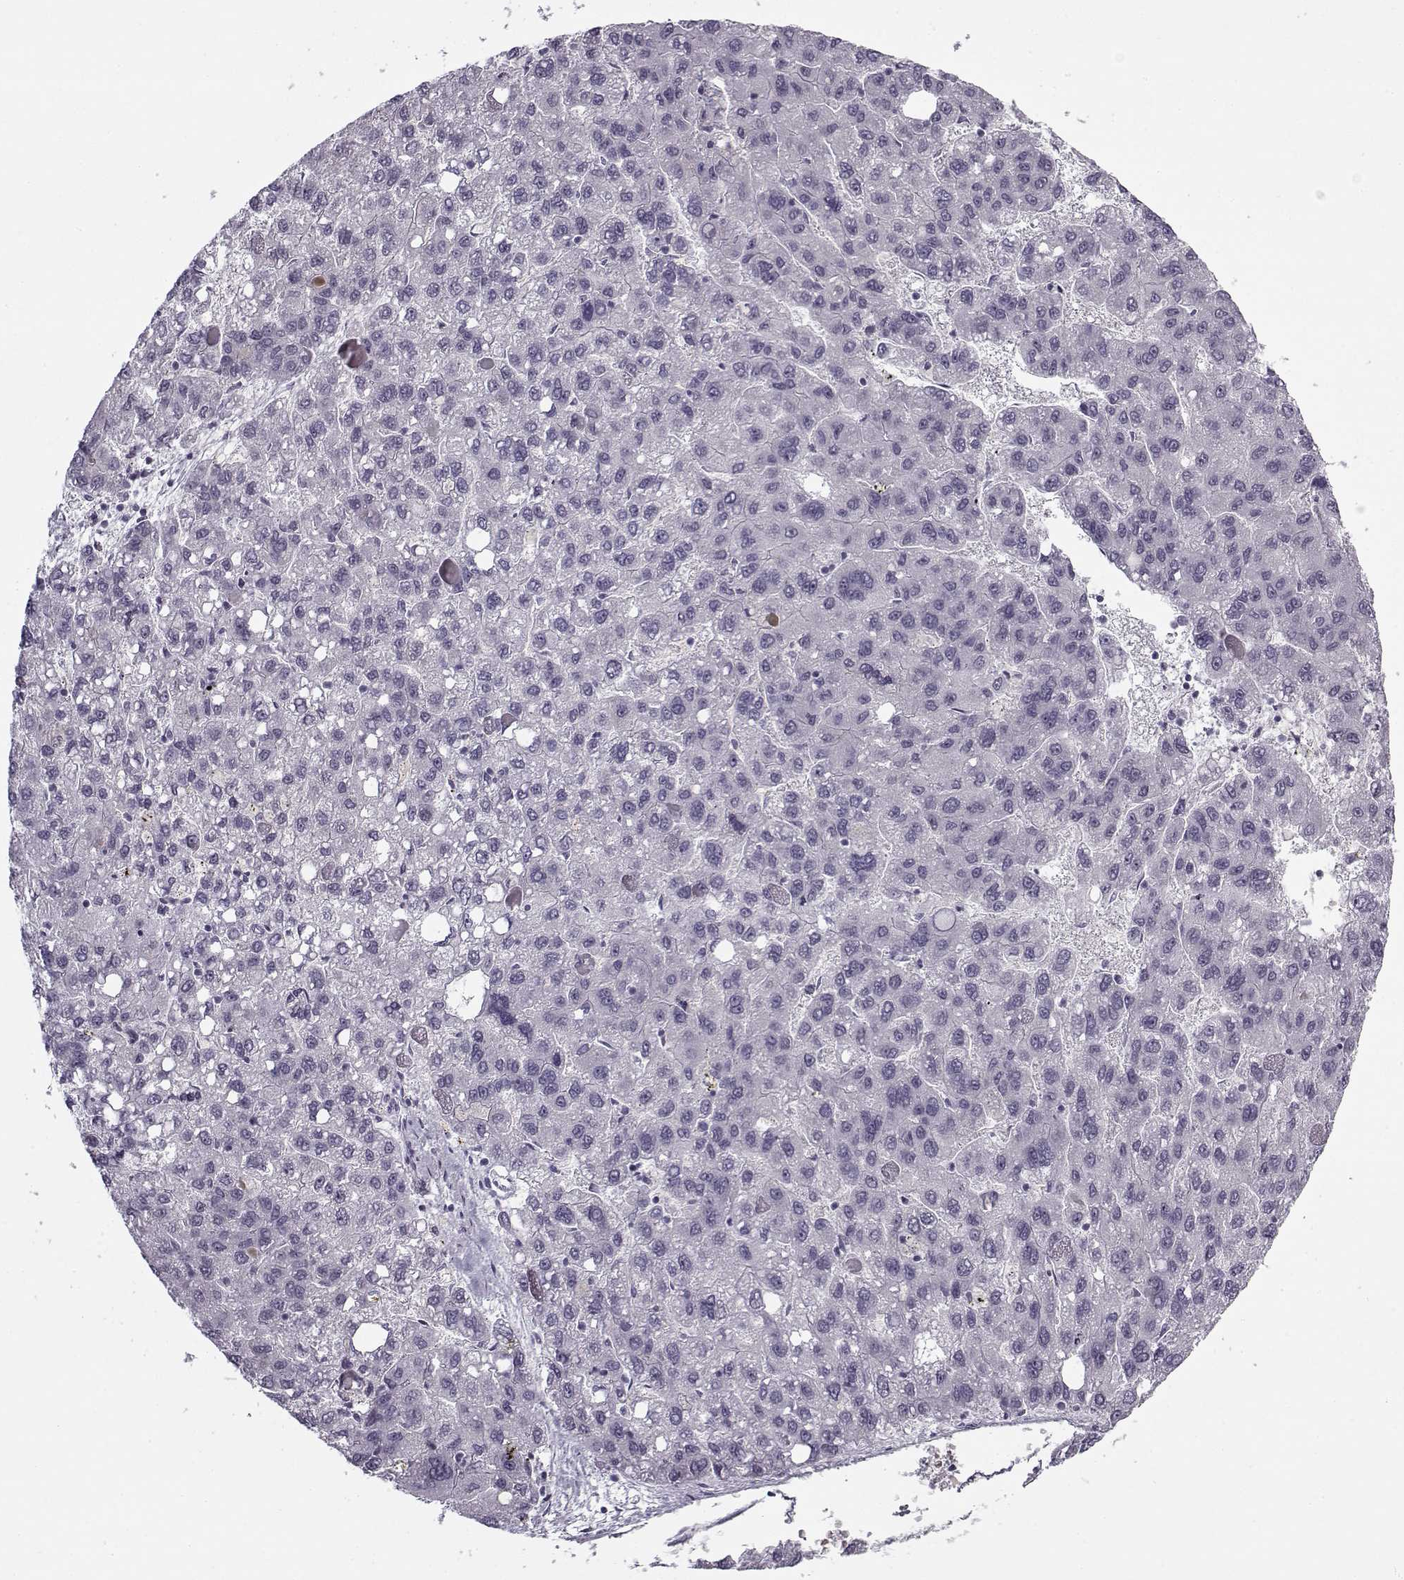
{"staining": {"intensity": "negative", "quantity": "none", "location": "none"}, "tissue": "liver cancer", "cell_type": "Tumor cells", "image_type": "cancer", "snomed": [{"axis": "morphology", "description": "Carcinoma, Hepatocellular, NOS"}, {"axis": "topography", "description": "Liver"}], "caption": "Tumor cells are negative for protein expression in human liver hepatocellular carcinoma.", "gene": "SNCA", "patient": {"sex": "female", "age": 82}}